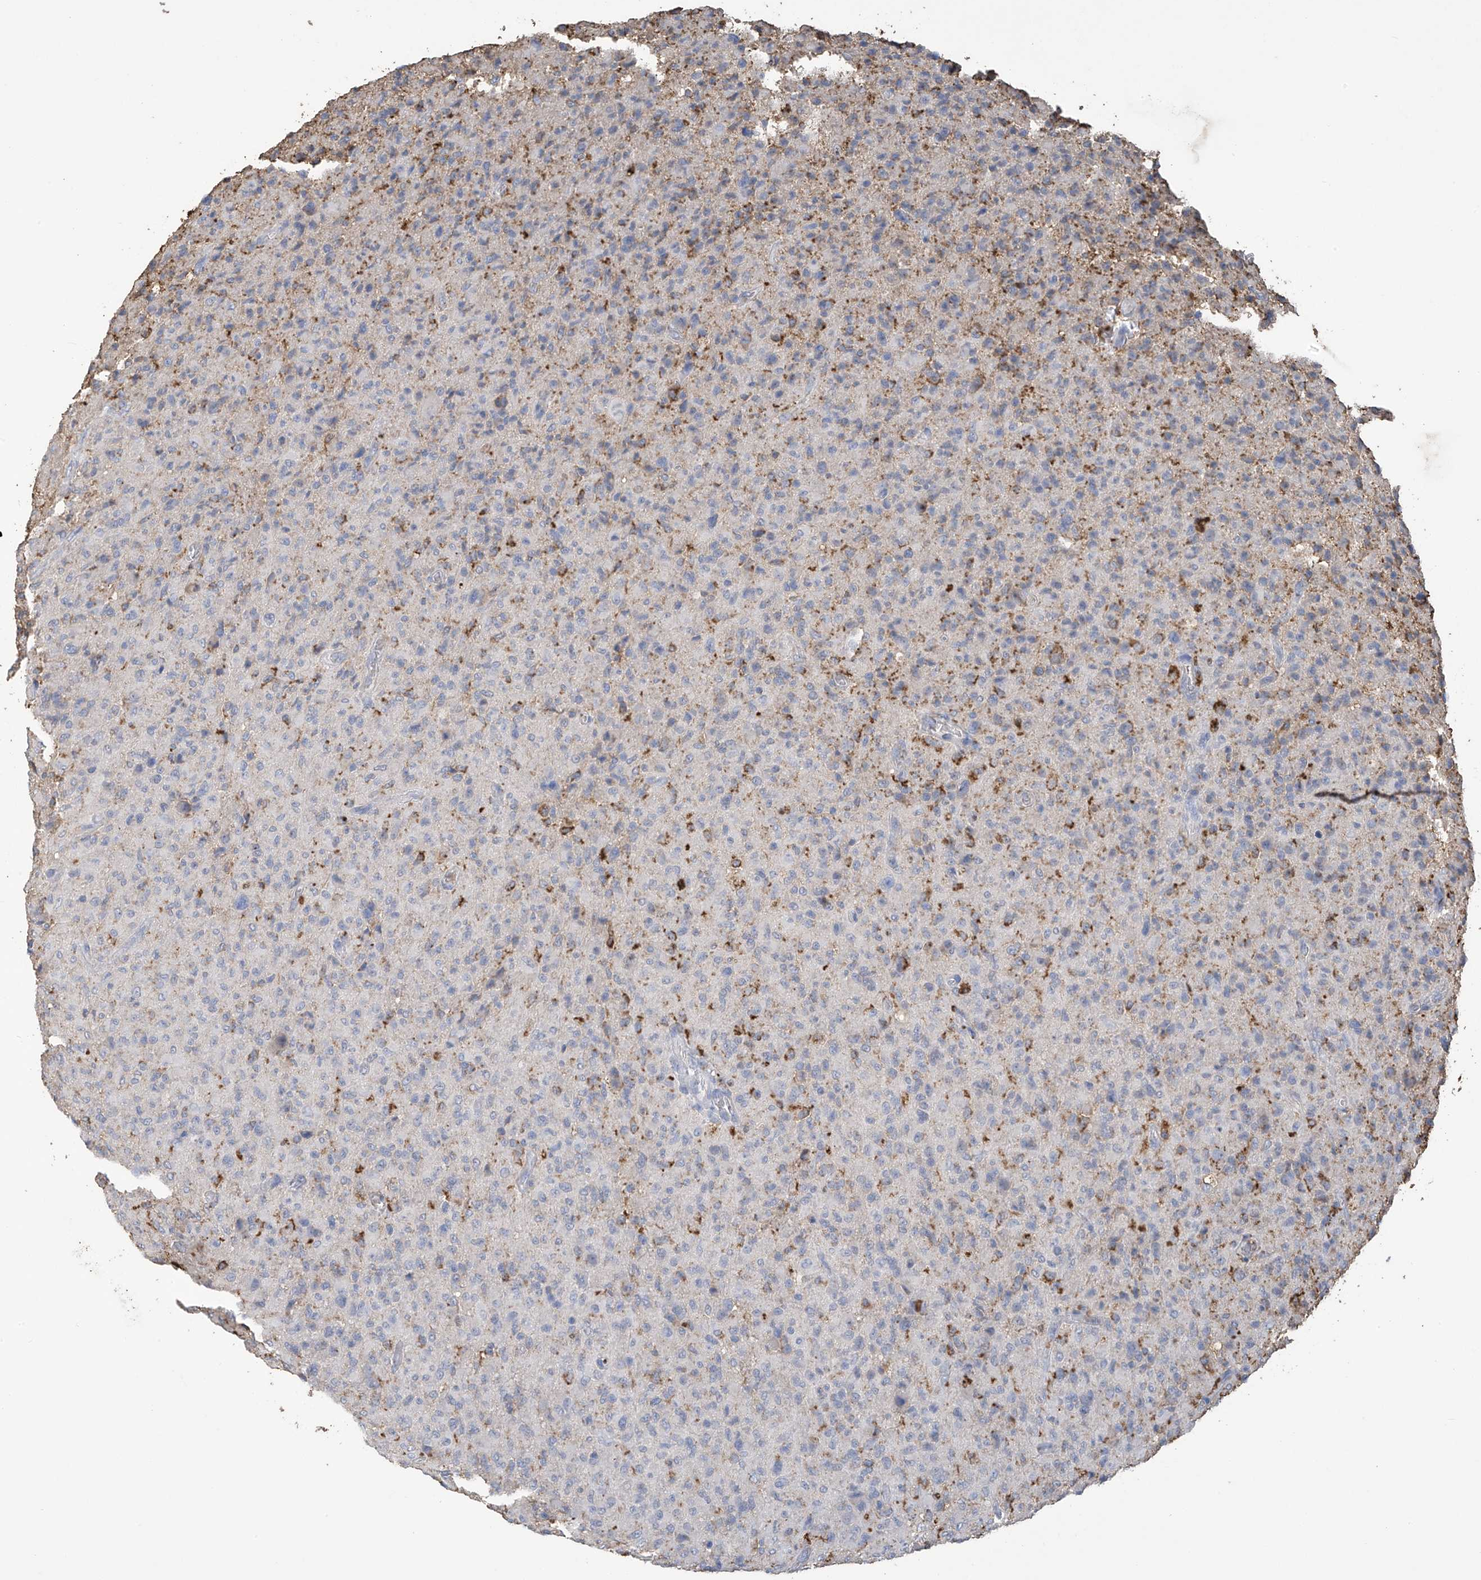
{"staining": {"intensity": "negative", "quantity": "none", "location": "none"}, "tissue": "glioma", "cell_type": "Tumor cells", "image_type": "cancer", "snomed": [{"axis": "morphology", "description": "Glioma, malignant, High grade"}, {"axis": "topography", "description": "Brain"}], "caption": "High magnification brightfield microscopy of glioma stained with DAB (3,3'-diaminobenzidine) (brown) and counterstained with hematoxylin (blue): tumor cells show no significant expression.", "gene": "OGT", "patient": {"sex": "female", "age": 57}}